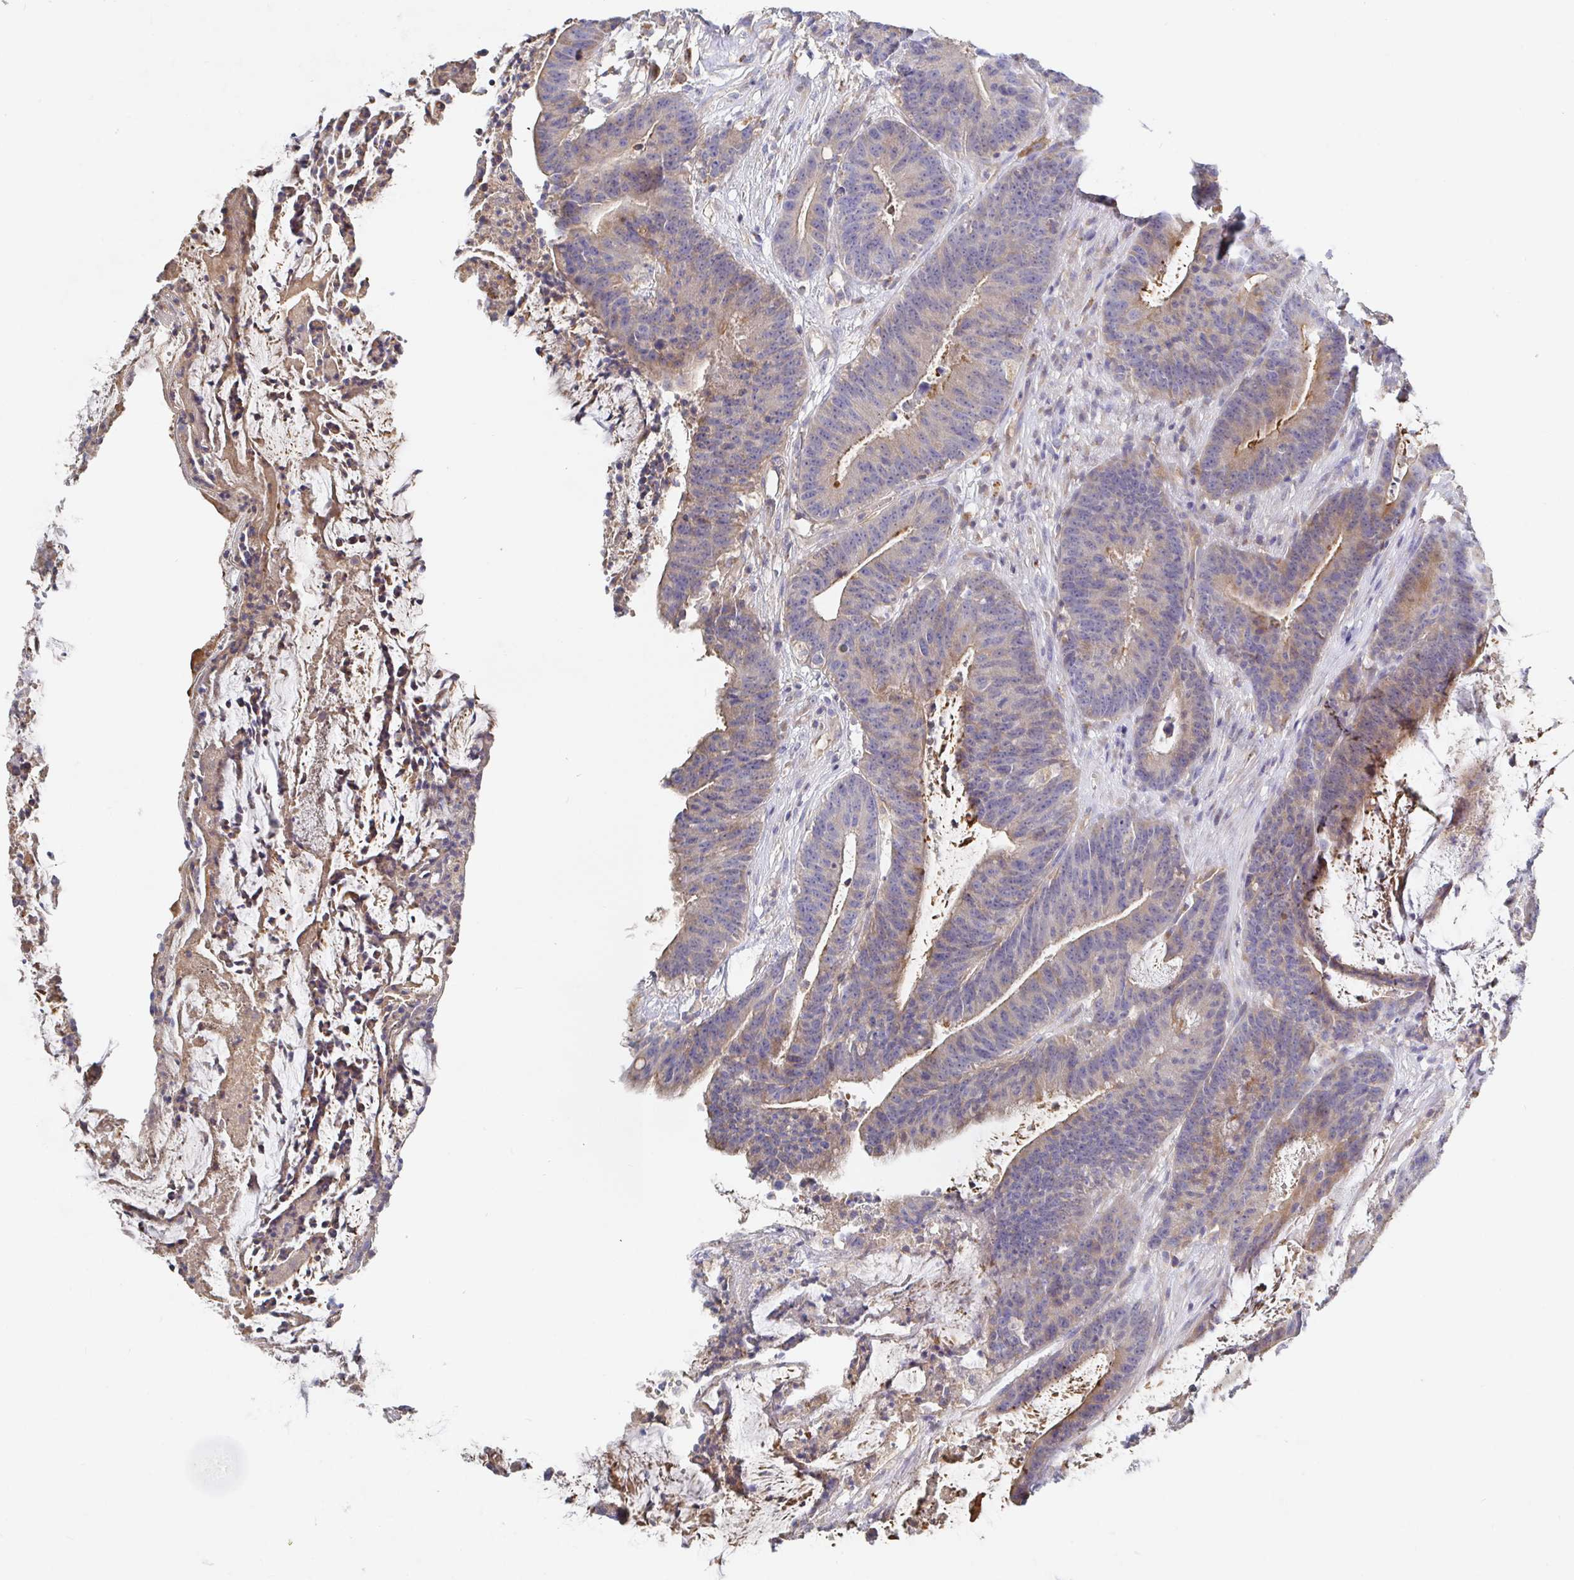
{"staining": {"intensity": "weak", "quantity": "25%-75%", "location": "cytoplasmic/membranous"}, "tissue": "colorectal cancer", "cell_type": "Tumor cells", "image_type": "cancer", "snomed": [{"axis": "morphology", "description": "Adenocarcinoma, NOS"}, {"axis": "topography", "description": "Colon"}], "caption": "About 25%-75% of tumor cells in colorectal cancer reveal weak cytoplasmic/membranous protein staining as visualized by brown immunohistochemical staining.", "gene": "IRAK2", "patient": {"sex": "female", "age": 78}}